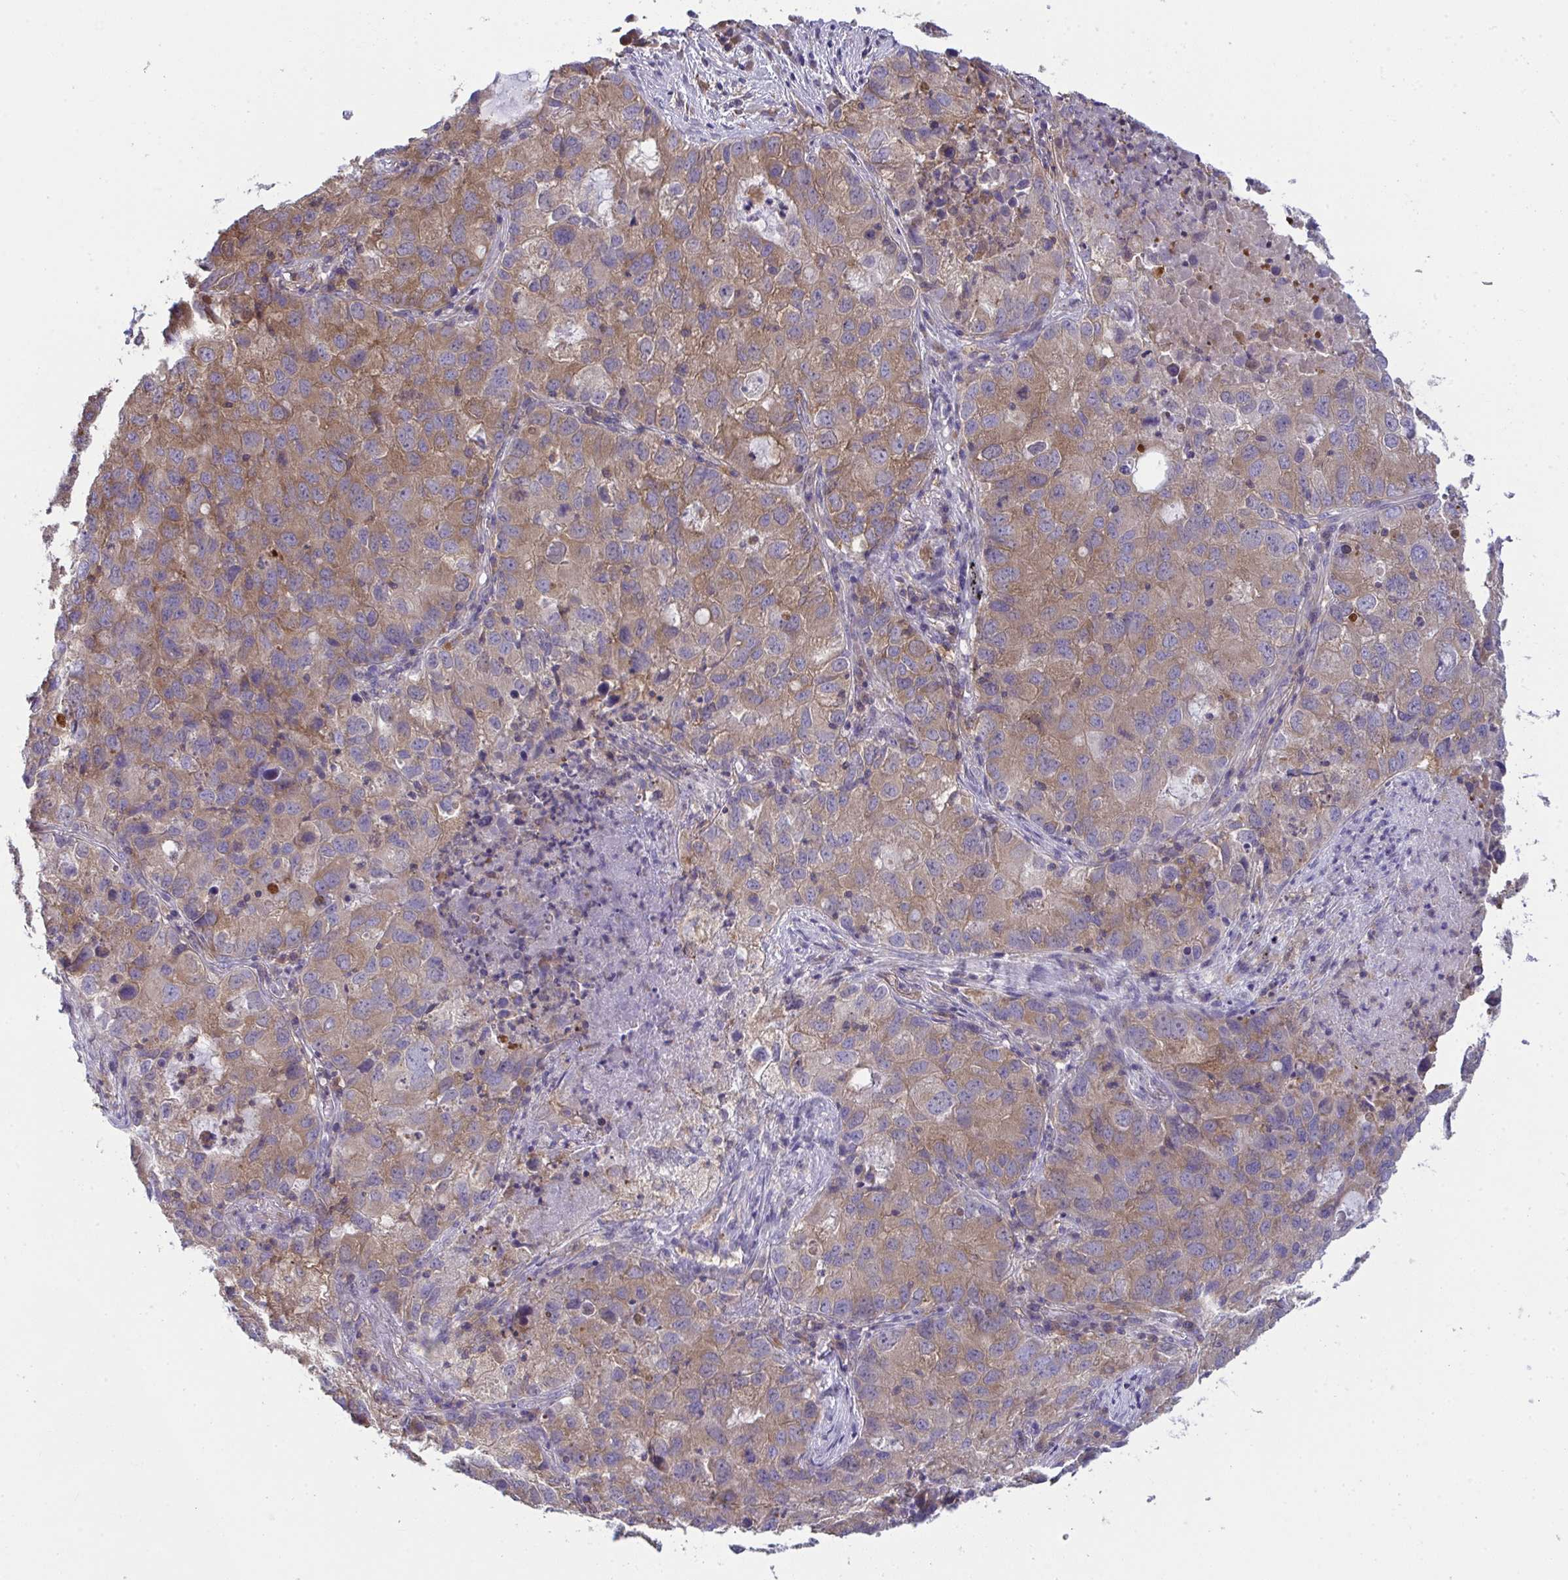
{"staining": {"intensity": "moderate", "quantity": ">75%", "location": "cytoplasmic/membranous"}, "tissue": "lung cancer", "cell_type": "Tumor cells", "image_type": "cancer", "snomed": [{"axis": "morphology", "description": "Normal morphology"}, {"axis": "morphology", "description": "Adenocarcinoma, NOS"}, {"axis": "topography", "description": "Lymph node"}, {"axis": "topography", "description": "Lung"}], "caption": "This histopathology image demonstrates immunohistochemistry (IHC) staining of lung cancer (adenocarcinoma), with medium moderate cytoplasmic/membranous expression in approximately >75% of tumor cells.", "gene": "ALDH16A1", "patient": {"sex": "female", "age": 51}}